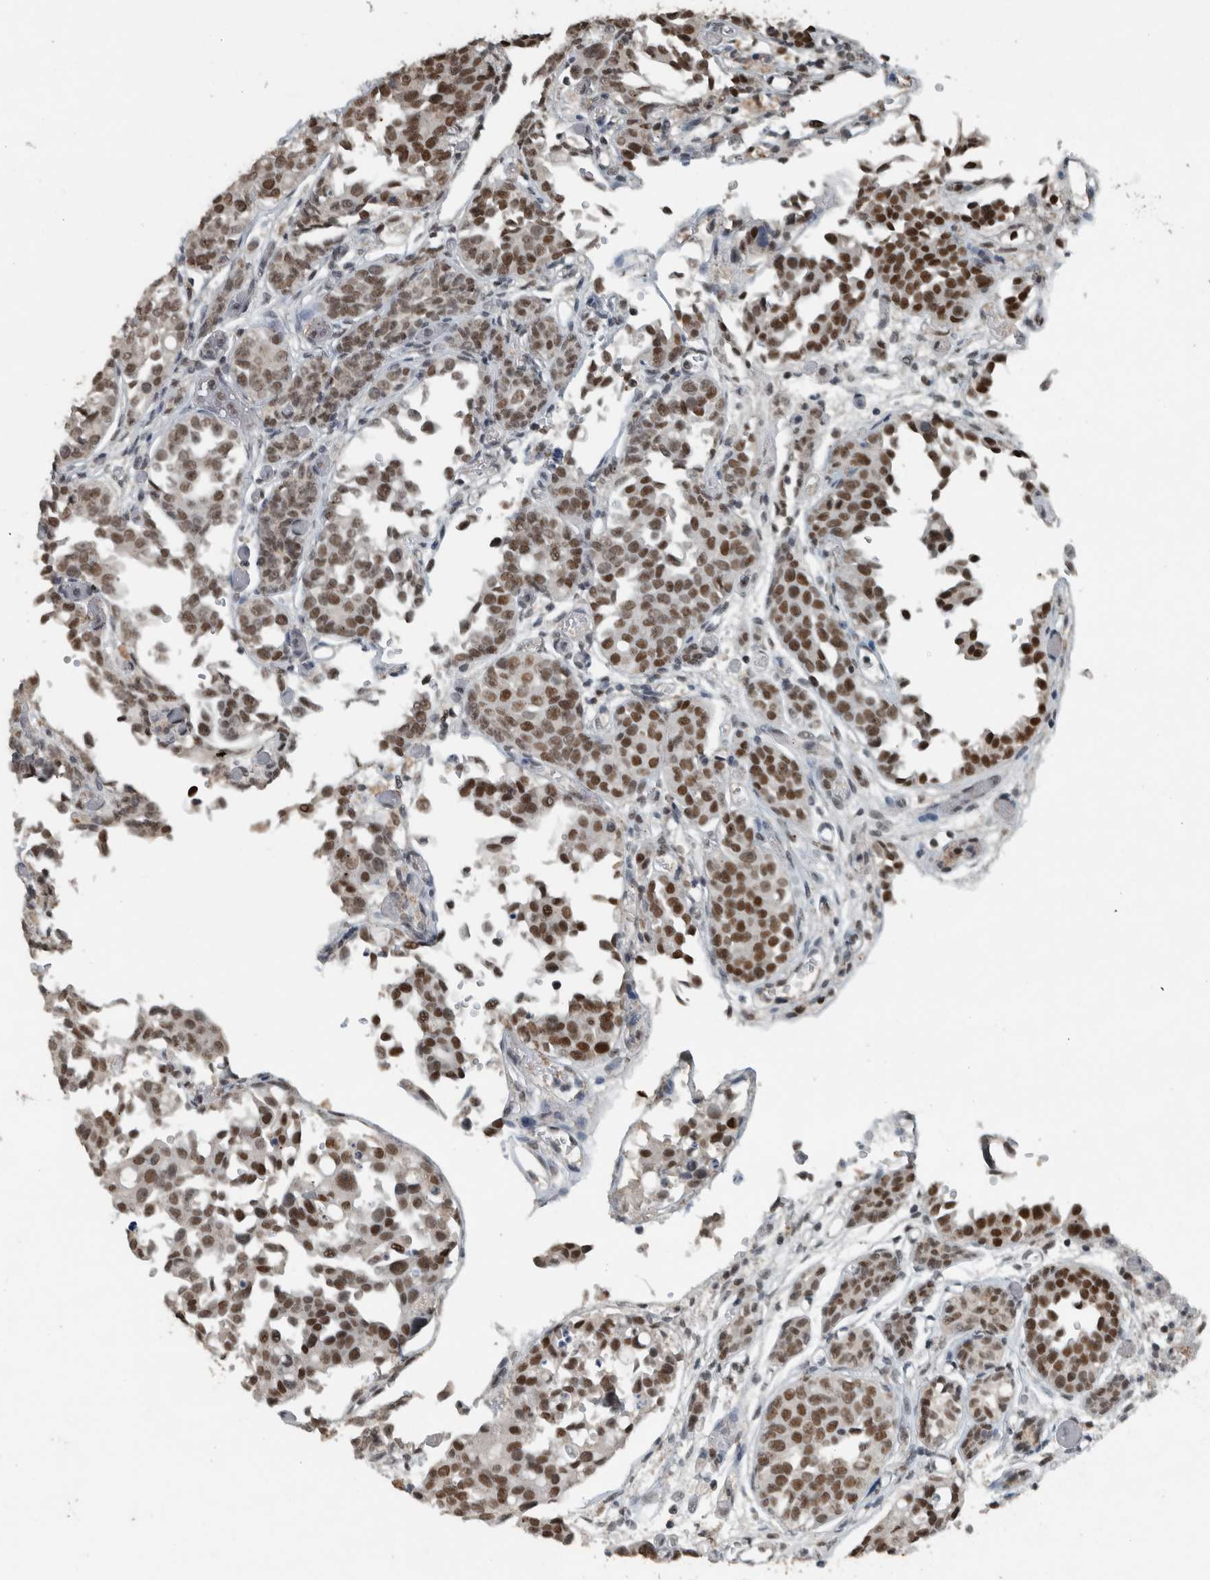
{"staining": {"intensity": "moderate", "quantity": ">75%", "location": "nuclear"}, "tissue": "urothelial cancer", "cell_type": "Tumor cells", "image_type": "cancer", "snomed": [{"axis": "morphology", "description": "Urothelial carcinoma, High grade"}, {"axis": "topography", "description": "Urinary bladder"}], "caption": "Immunohistochemistry (IHC) photomicrograph of neoplastic tissue: human urothelial carcinoma (high-grade) stained using immunohistochemistry (IHC) displays medium levels of moderate protein expression localized specifically in the nuclear of tumor cells, appearing as a nuclear brown color.", "gene": "ZNF24", "patient": {"sex": "male", "age": 78}}